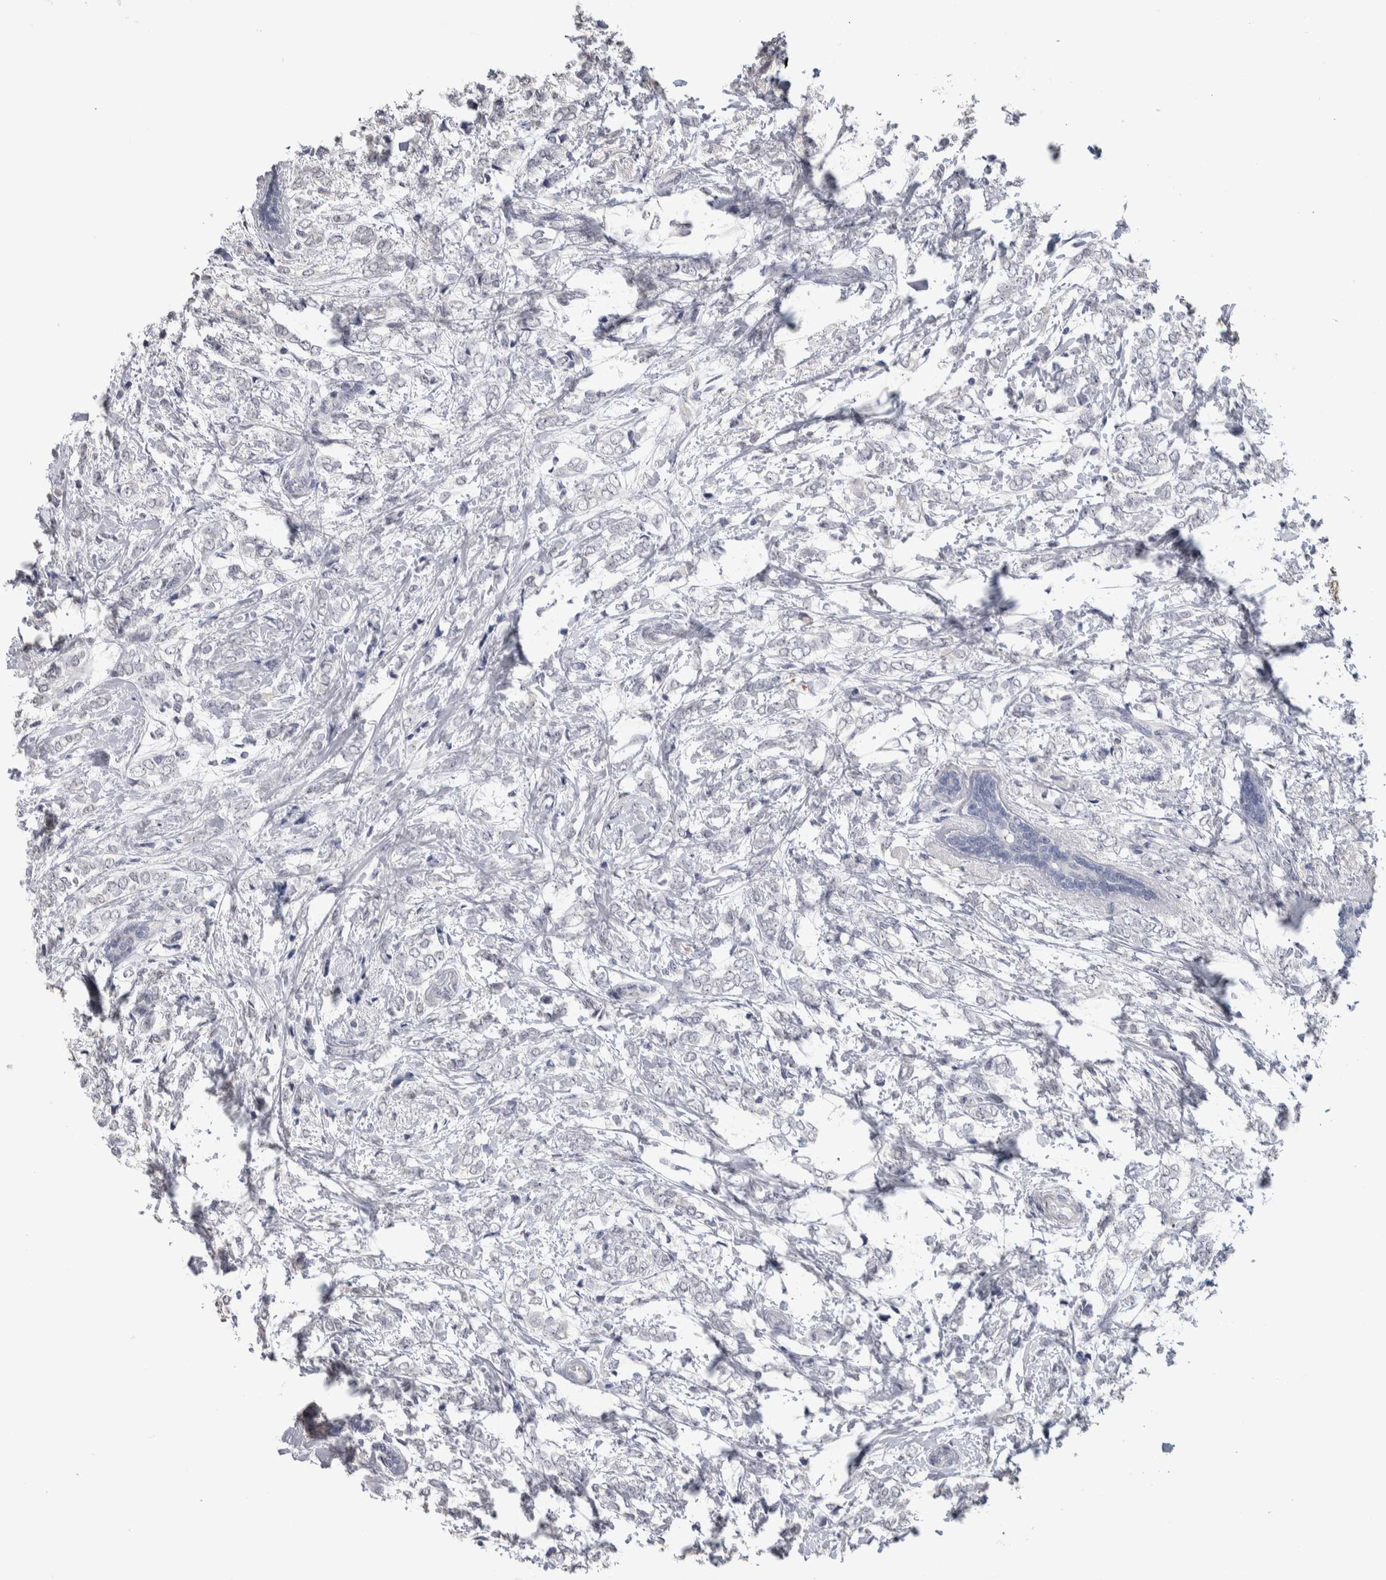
{"staining": {"intensity": "negative", "quantity": "none", "location": "none"}, "tissue": "breast cancer", "cell_type": "Tumor cells", "image_type": "cancer", "snomed": [{"axis": "morphology", "description": "Normal tissue, NOS"}, {"axis": "morphology", "description": "Lobular carcinoma"}, {"axis": "topography", "description": "Breast"}], "caption": "This photomicrograph is of breast cancer (lobular carcinoma) stained with immunohistochemistry (IHC) to label a protein in brown with the nuclei are counter-stained blue. There is no expression in tumor cells.", "gene": "TMEM102", "patient": {"sex": "female", "age": 47}}